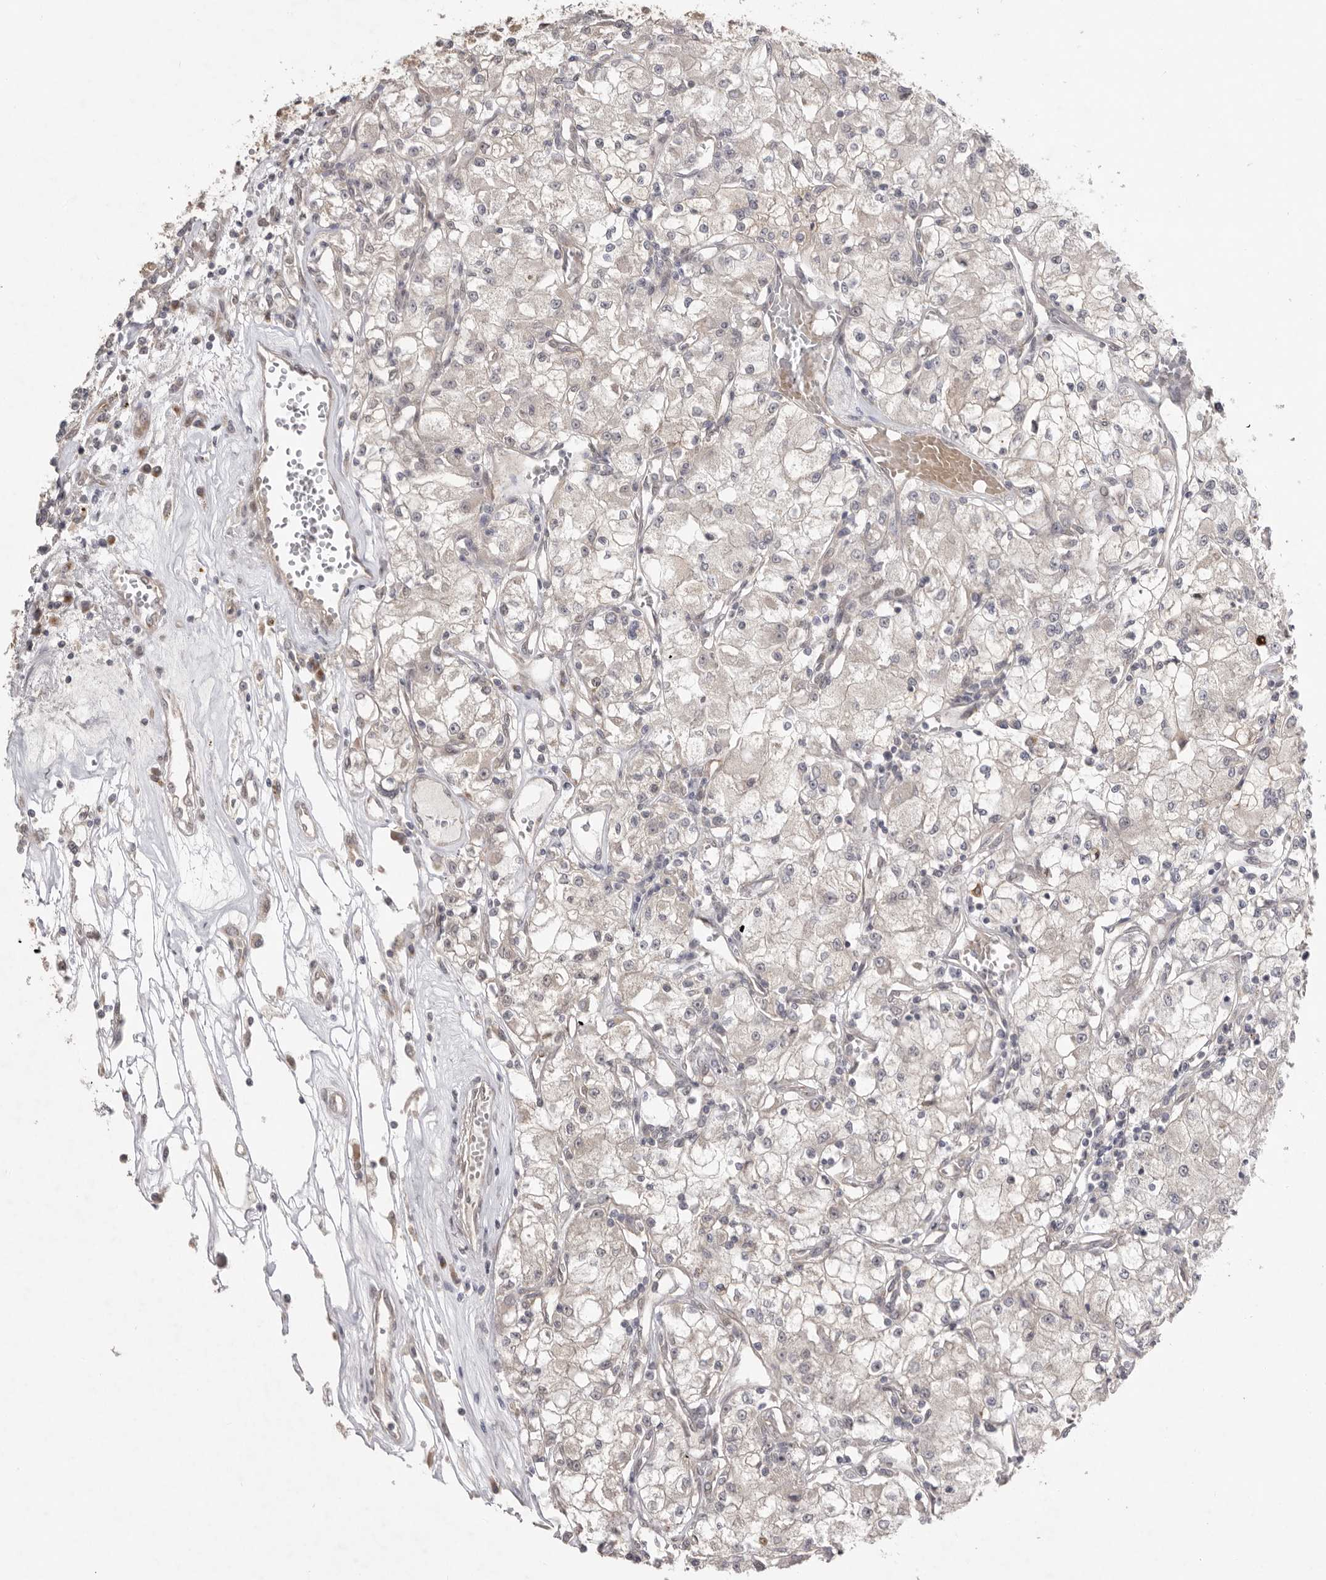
{"staining": {"intensity": "negative", "quantity": "none", "location": "none"}, "tissue": "renal cancer", "cell_type": "Tumor cells", "image_type": "cancer", "snomed": [{"axis": "morphology", "description": "Adenocarcinoma, NOS"}, {"axis": "topography", "description": "Kidney"}], "caption": "Immunohistochemical staining of human renal cancer demonstrates no significant expression in tumor cells.", "gene": "NSUN4", "patient": {"sex": "female", "age": 59}}